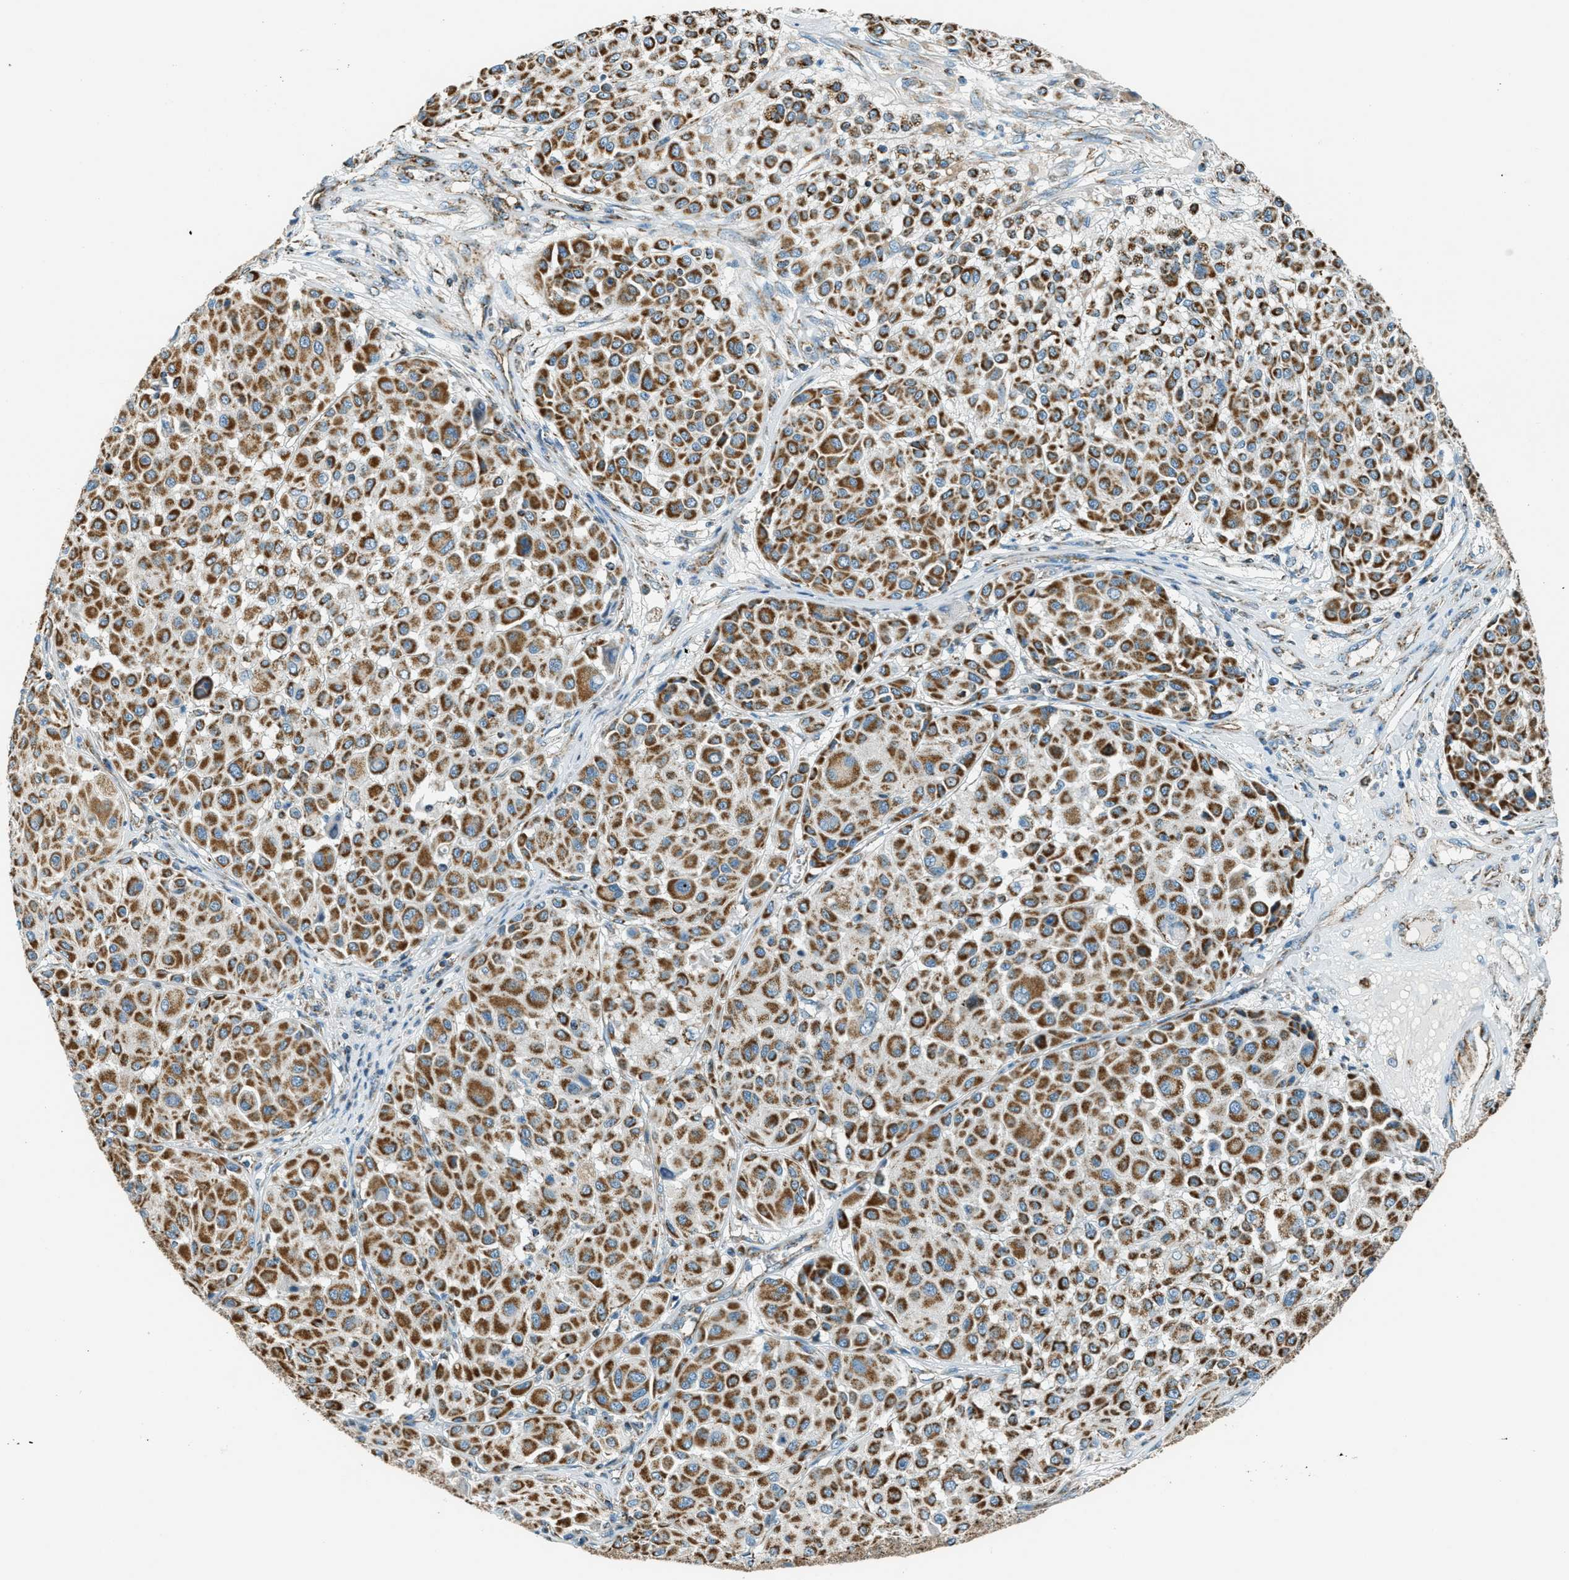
{"staining": {"intensity": "strong", "quantity": ">75%", "location": "cytoplasmic/membranous"}, "tissue": "melanoma", "cell_type": "Tumor cells", "image_type": "cancer", "snomed": [{"axis": "morphology", "description": "Malignant melanoma, Metastatic site"}, {"axis": "topography", "description": "Soft tissue"}], "caption": "Immunohistochemistry (IHC) staining of melanoma, which reveals high levels of strong cytoplasmic/membranous positivity in approximately >75% of tumor cells indicating strong cytoplasmic/membranous protein expression. The staining was performed using DAB (3,3'-diaminobenzidine) (brown) for protein detection and nuclei were counterstained in hematoxylin (blue).", "gene": "CHST15", "patient": {"sex": "male", "age": 41}}